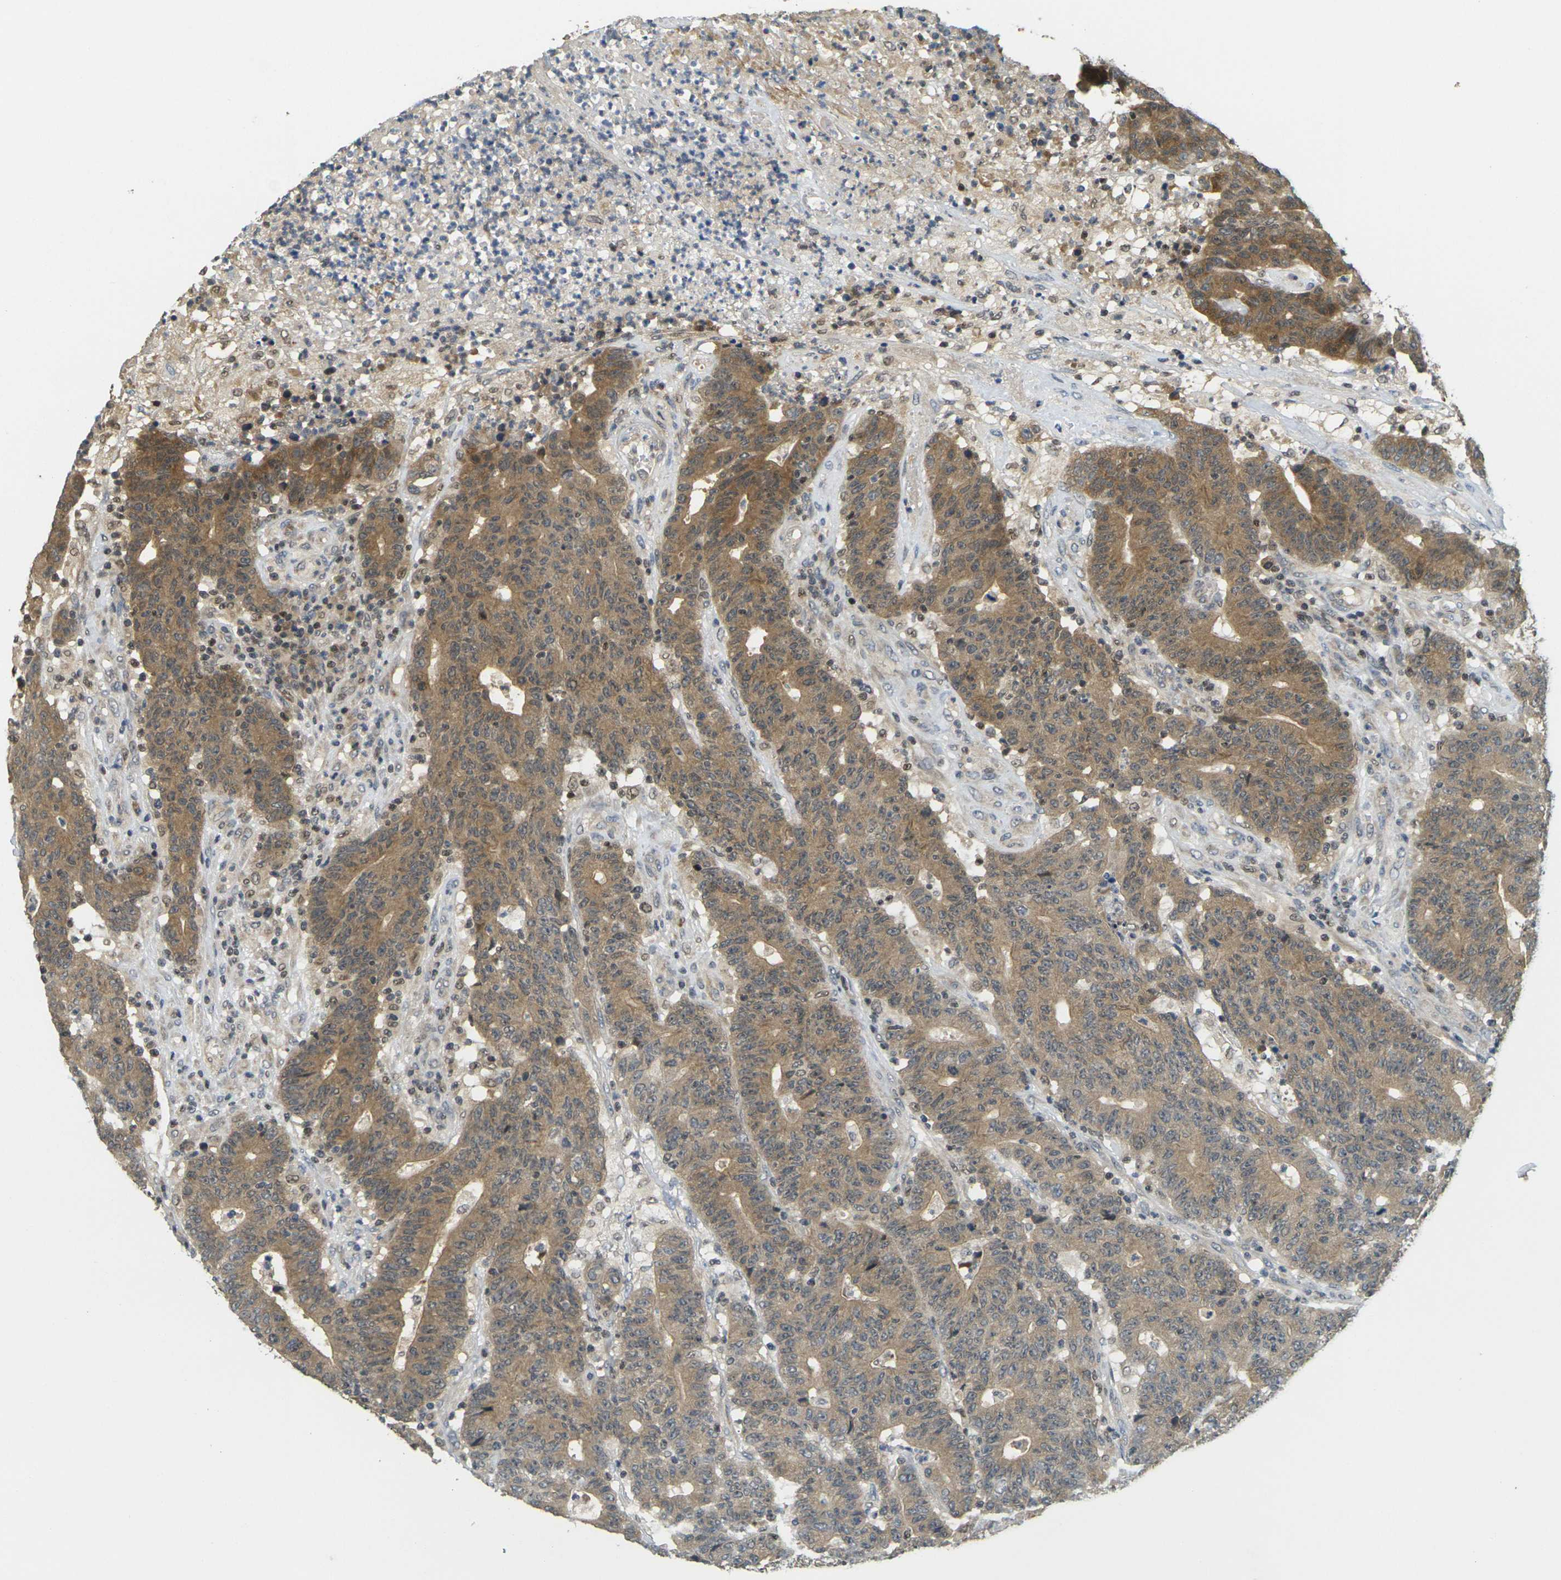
{"staining": {"intensity": "moderate", "quantity": ">75%", "location": "cytoplasmic/membranous"}, "tissue": "colorectal cancer", "cell_type": "Tumor cells", "image_type": "cancer", "snomed": [{"axis": "morphology", "description": "Normal tissue, NOS"}, {"axis": "morphology", "description": "Adenocarcinoma, NOS"}, {"axis": "topography", "description": "Colon"}], "caption": "This image shows colorectal adenocarcinoma stained with IHC to label a protein in brown. The cytoplasmic/membranous of tumor cells show moderate positivity for the protein. Nuclei are counter-stained blue.", "gene": "KLHL8", "patient": {"sex": "female", "age": 75}}